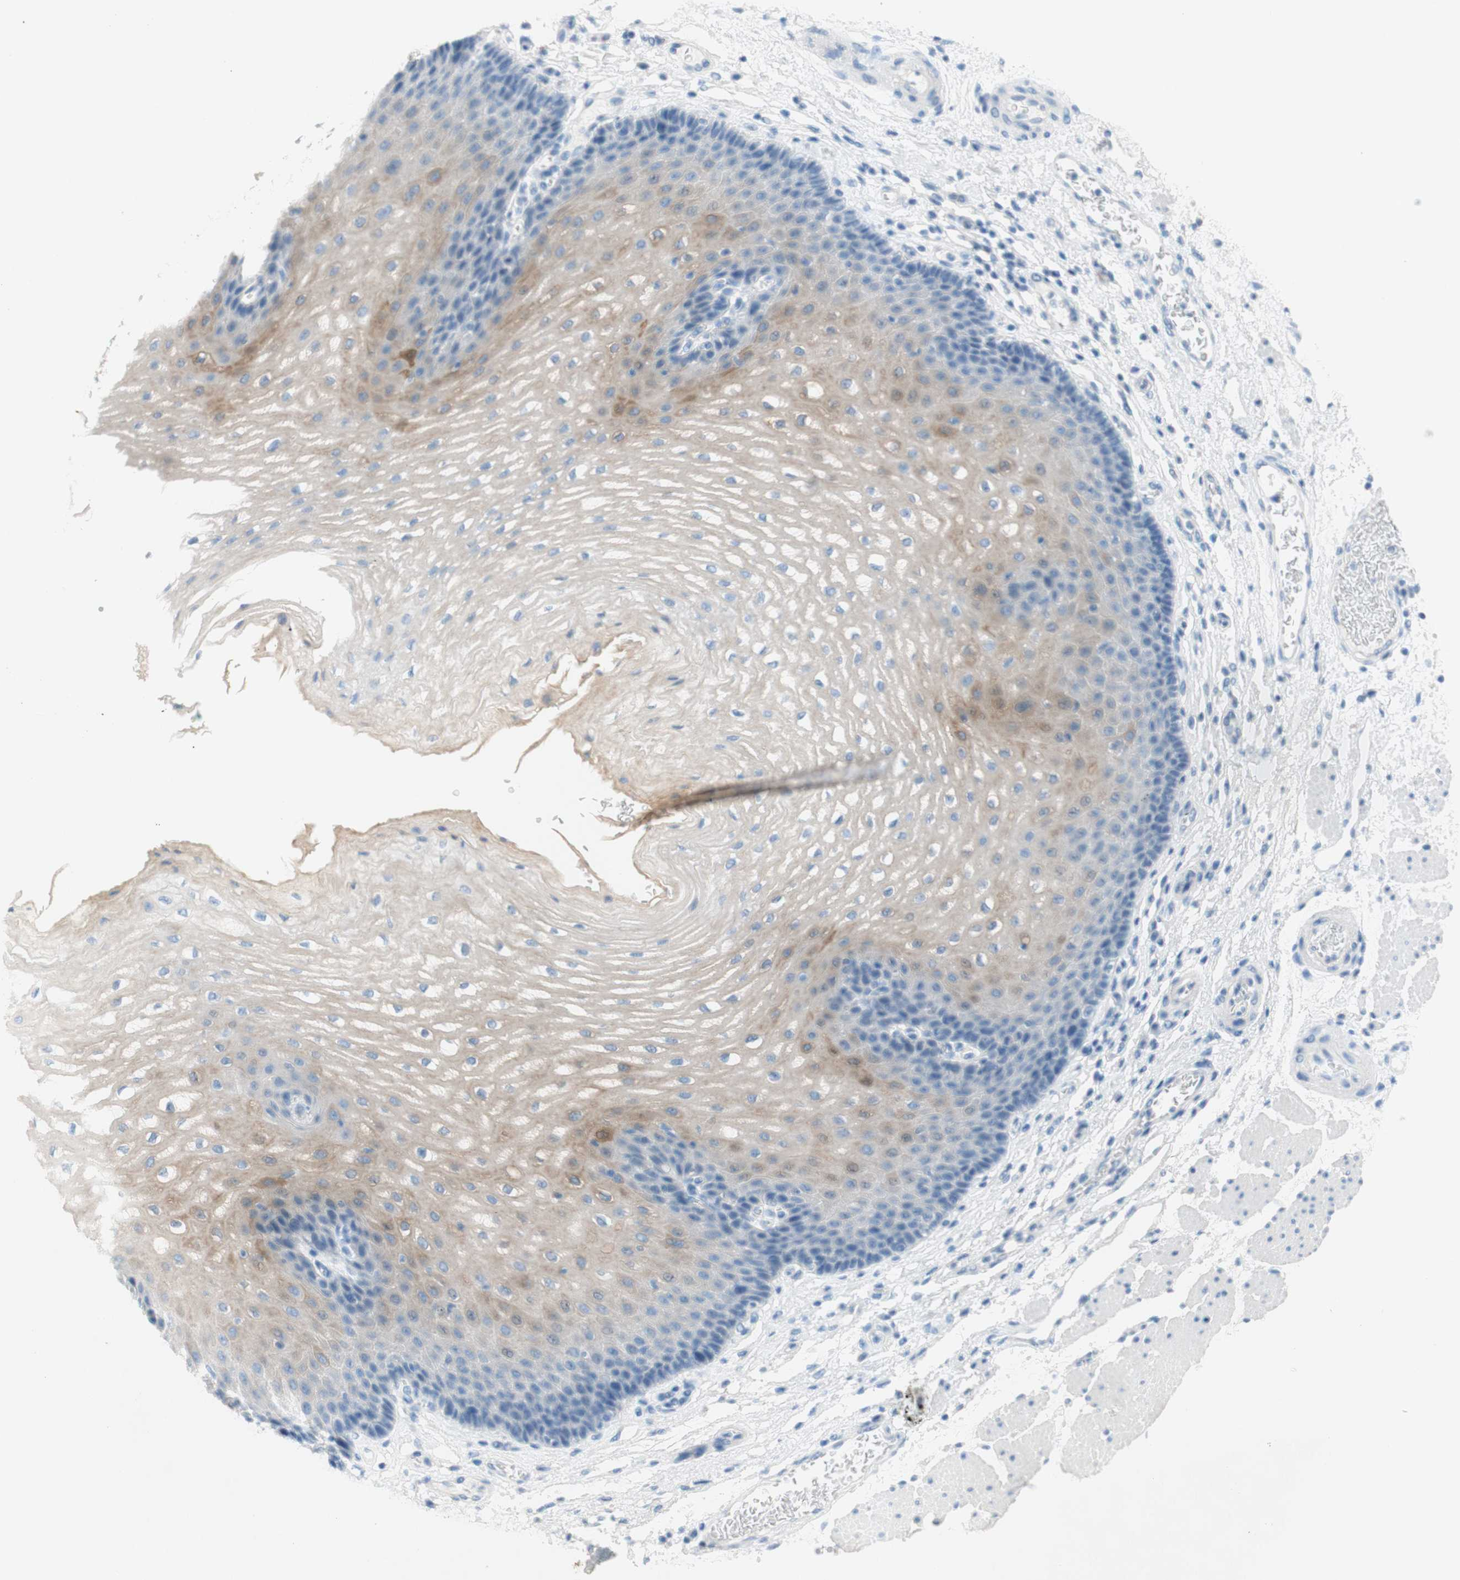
{"staining": {"intensity": "weak", "quantity": "25%-75%", "location": "cytoplasmic/membranous"}, "tissue": "esophagus", "cell_type": "Squamous epithelial cells", "image_type": "normal", "snomed": [{"axis": "morphology", "description": "Normal tissue, NOS"}, {"axis": "topography", "description": "Esophagus"}], "caption": "The image reveals staining of unremarkable esophagus, revealing weak cytoplasmic/membranous protein positivity (brown color) within squamous epithelial cells.", "gene": "POLR2J3", "patient": {"sex": "male", "age": 54}}